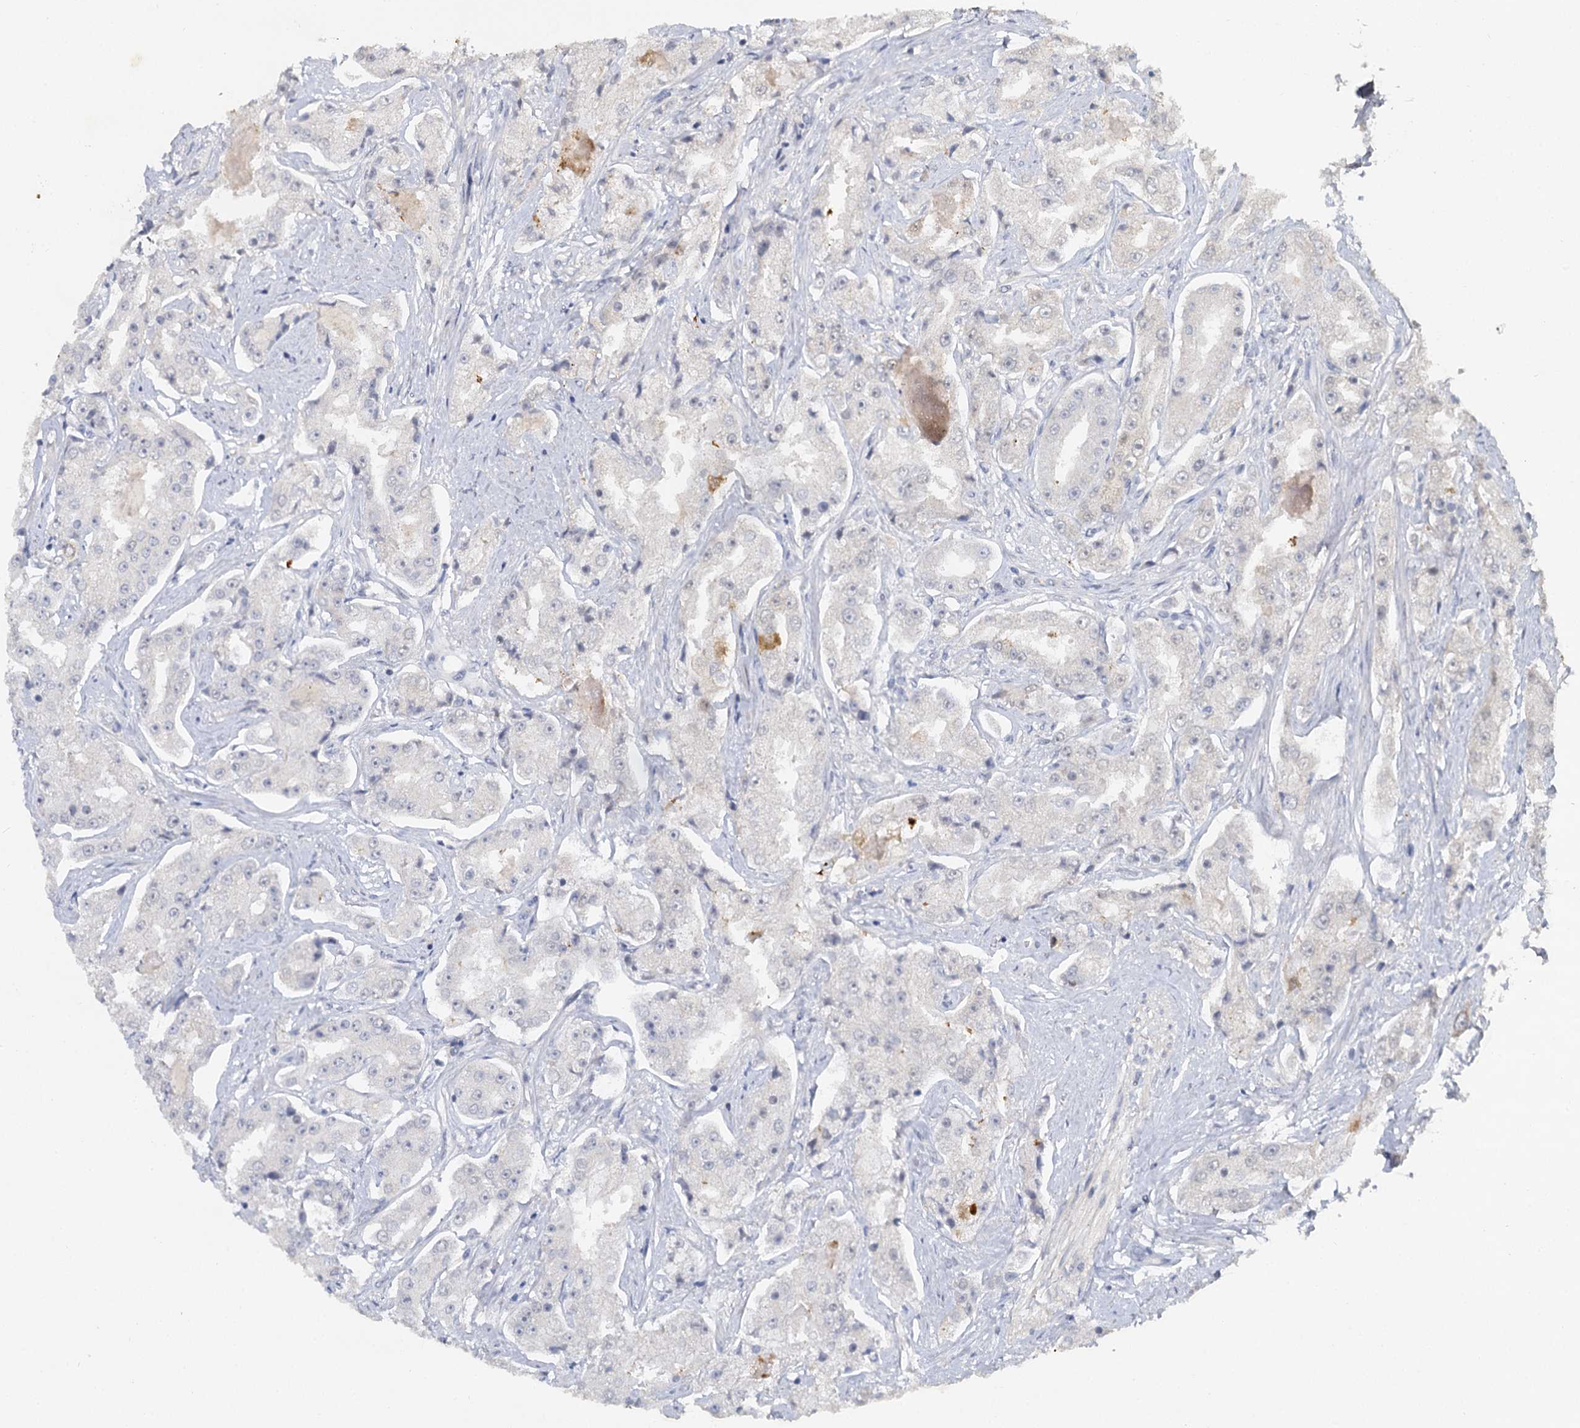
{"staining": {"intensity": "negative", "quantity": "none", "location": "none"}, "tissue": "prostate cancer", "cell_type": "Tumor cells", "image_type": "cancer", "snomed": [{"axis": "morphology", "description": "Adenocarcinoma, High grade"}, {"axis": "topography", "description": "Prostate"}], "caption": "Prostate cancer (high-grade adenocarcinoma) stained for a protein using immunohistochemistry shows no staining tumor cells.", "gene": "MUCL1", "patient": {"sex": "male", "age": 73}}